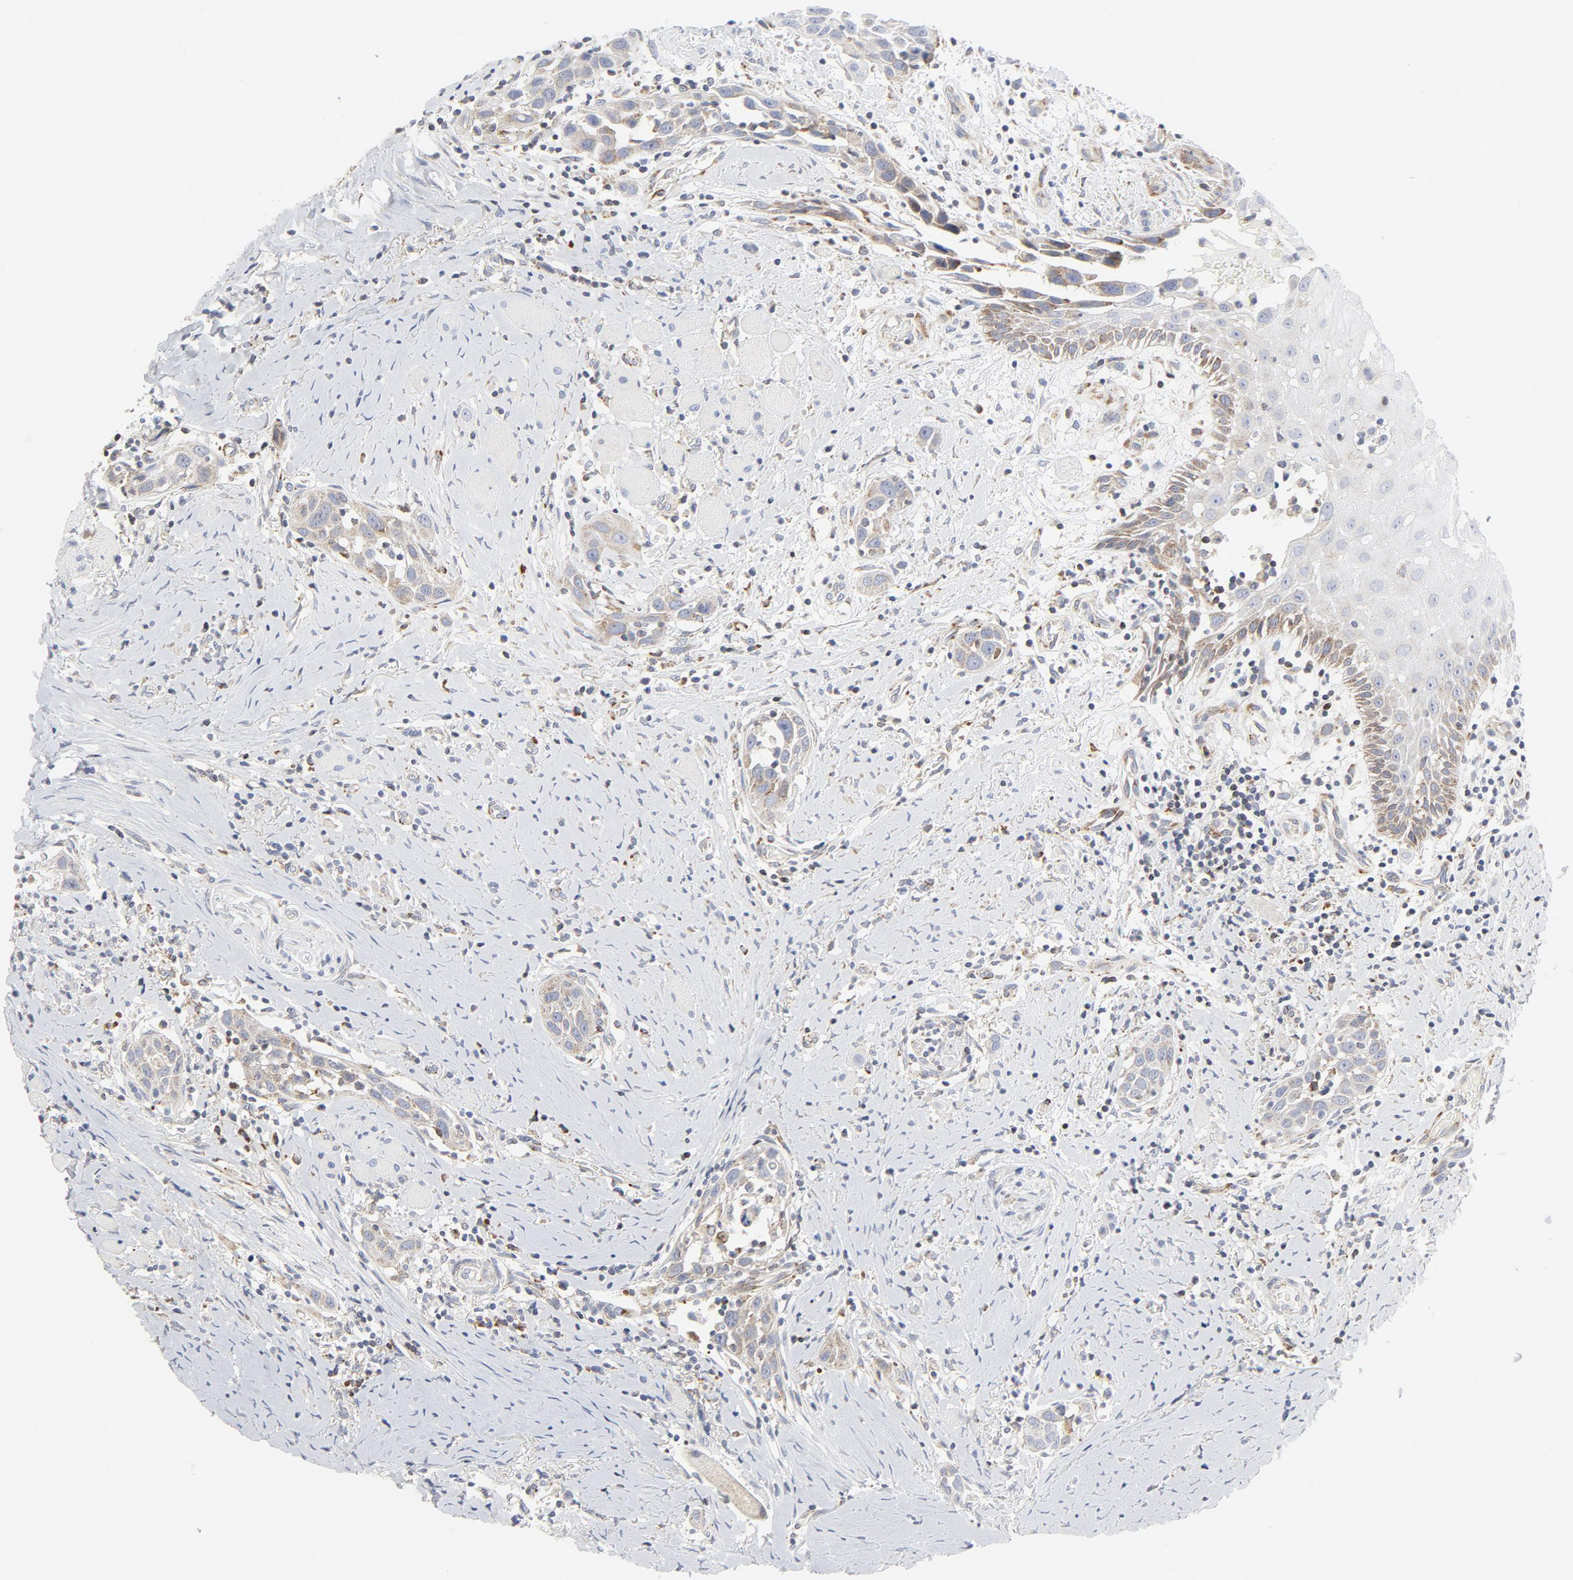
{"staining": {"intensity": "weak", "quantity": "25%-75%", "location": "cytoplasmic/membranous"}, "tissue": "head and neck cancer", "cell_type": "Tumor cells", "image_type": "cancer", "snomed": [{"axis": "morphology", "description": "Squamous cell carcinoma, NOS"}, {"axis": "topography", "description": "Oral tissue"}, {"axis": "topography", "description": "Head-Neck"}], "caption": "Tumor cells reveal low levels of weak cytoplasmic/membranous expression in about 25%-75% of cells in human head and neck cancer (squamous cell carcinoma). (brown staining indicates protein expression, while blue staining denotes nuclei).", "gene": "LRP6", "patient": {"sex": "female", "age": 50}}